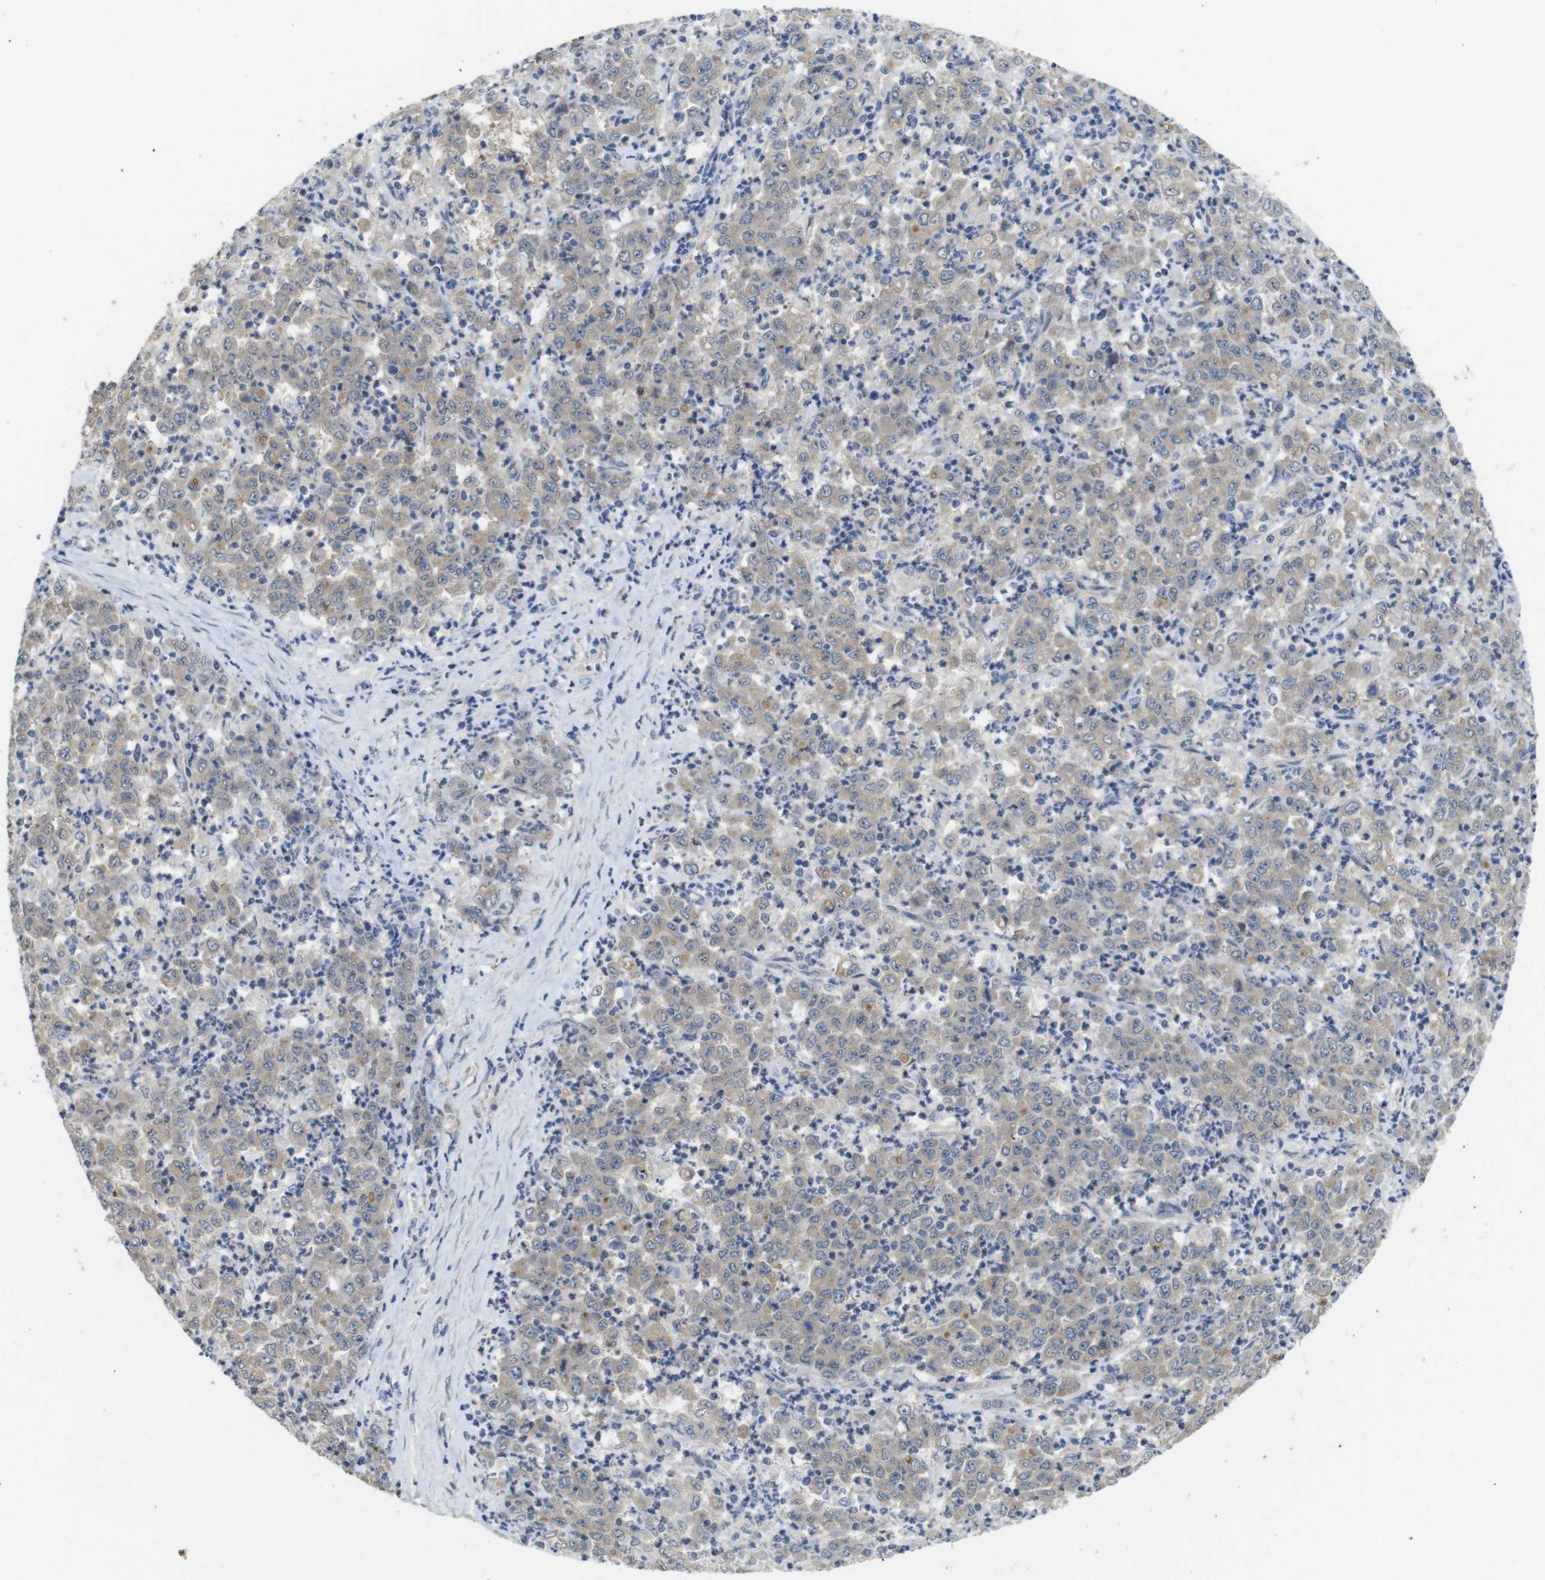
{"staining": {"intensity": "weak", "quantity": "25%-75%", "location": "cytoplasmic/membranous"}, "tissue": "stomach cancer", "cell_type": "Tumor cells", "image_type": "cancer", "snomed": [{"axis": "morphology", "description": "Adenocarcinoma, NOS"}, {"axis": "topography", "description": "Stomach, lower"}], "caption": "Tumor cells show weak cytoplasmic/membranous staining in approximately 25%-75% of cells in adenocarcinoma (stomach).", "gene": "CDC34", "patient": {"sex": "female", "age": 71}}